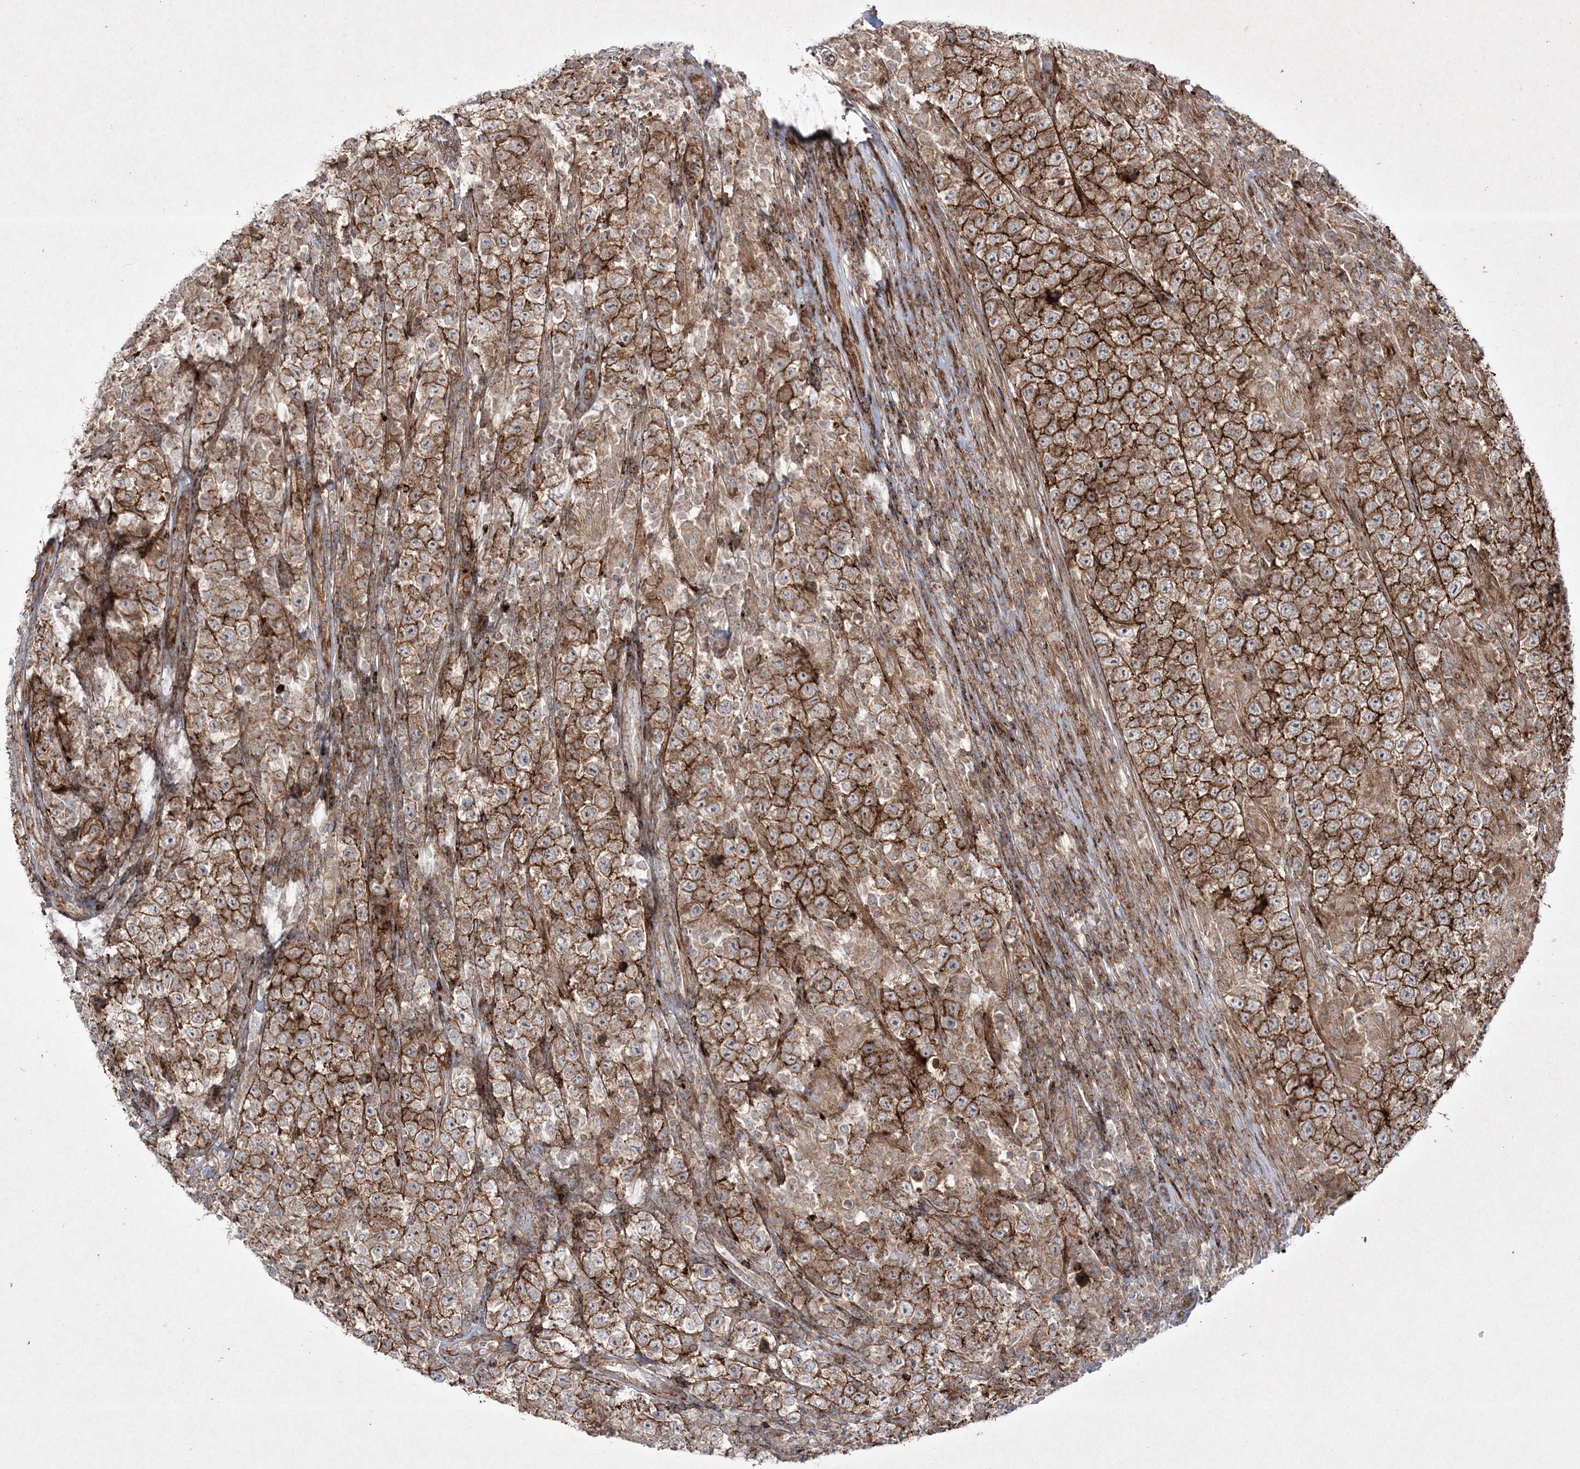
{"staining": {"intensity": "strong", "quantity": ">75%", "location": "cytoplasmic/membranous"}, "tissue": "testis cancer", "cell_type": "Tumor cells", "image_type": "cancer", "snomed": [{"axis": "morphology", "description": "Normal tissue, NOS"}, {"axis": "morphology", "description": "Urothelial carcinoma, High grade"}, {"axis": "morphology", "description": "Seminoma, NOS"}, {"axis": "morphology", "description": "Carcinoma, Embryonal, NOS"}, {"axis": "topography", "description": "Urinary bladder"}, {"axis": "topography", "description": "Testis"}], "caption": "Human testis cancer stained with a protein marker displays strong staining in tumor cells.", "gene": "RICTOR", "patient": {"sex": "male", "age": 41}}